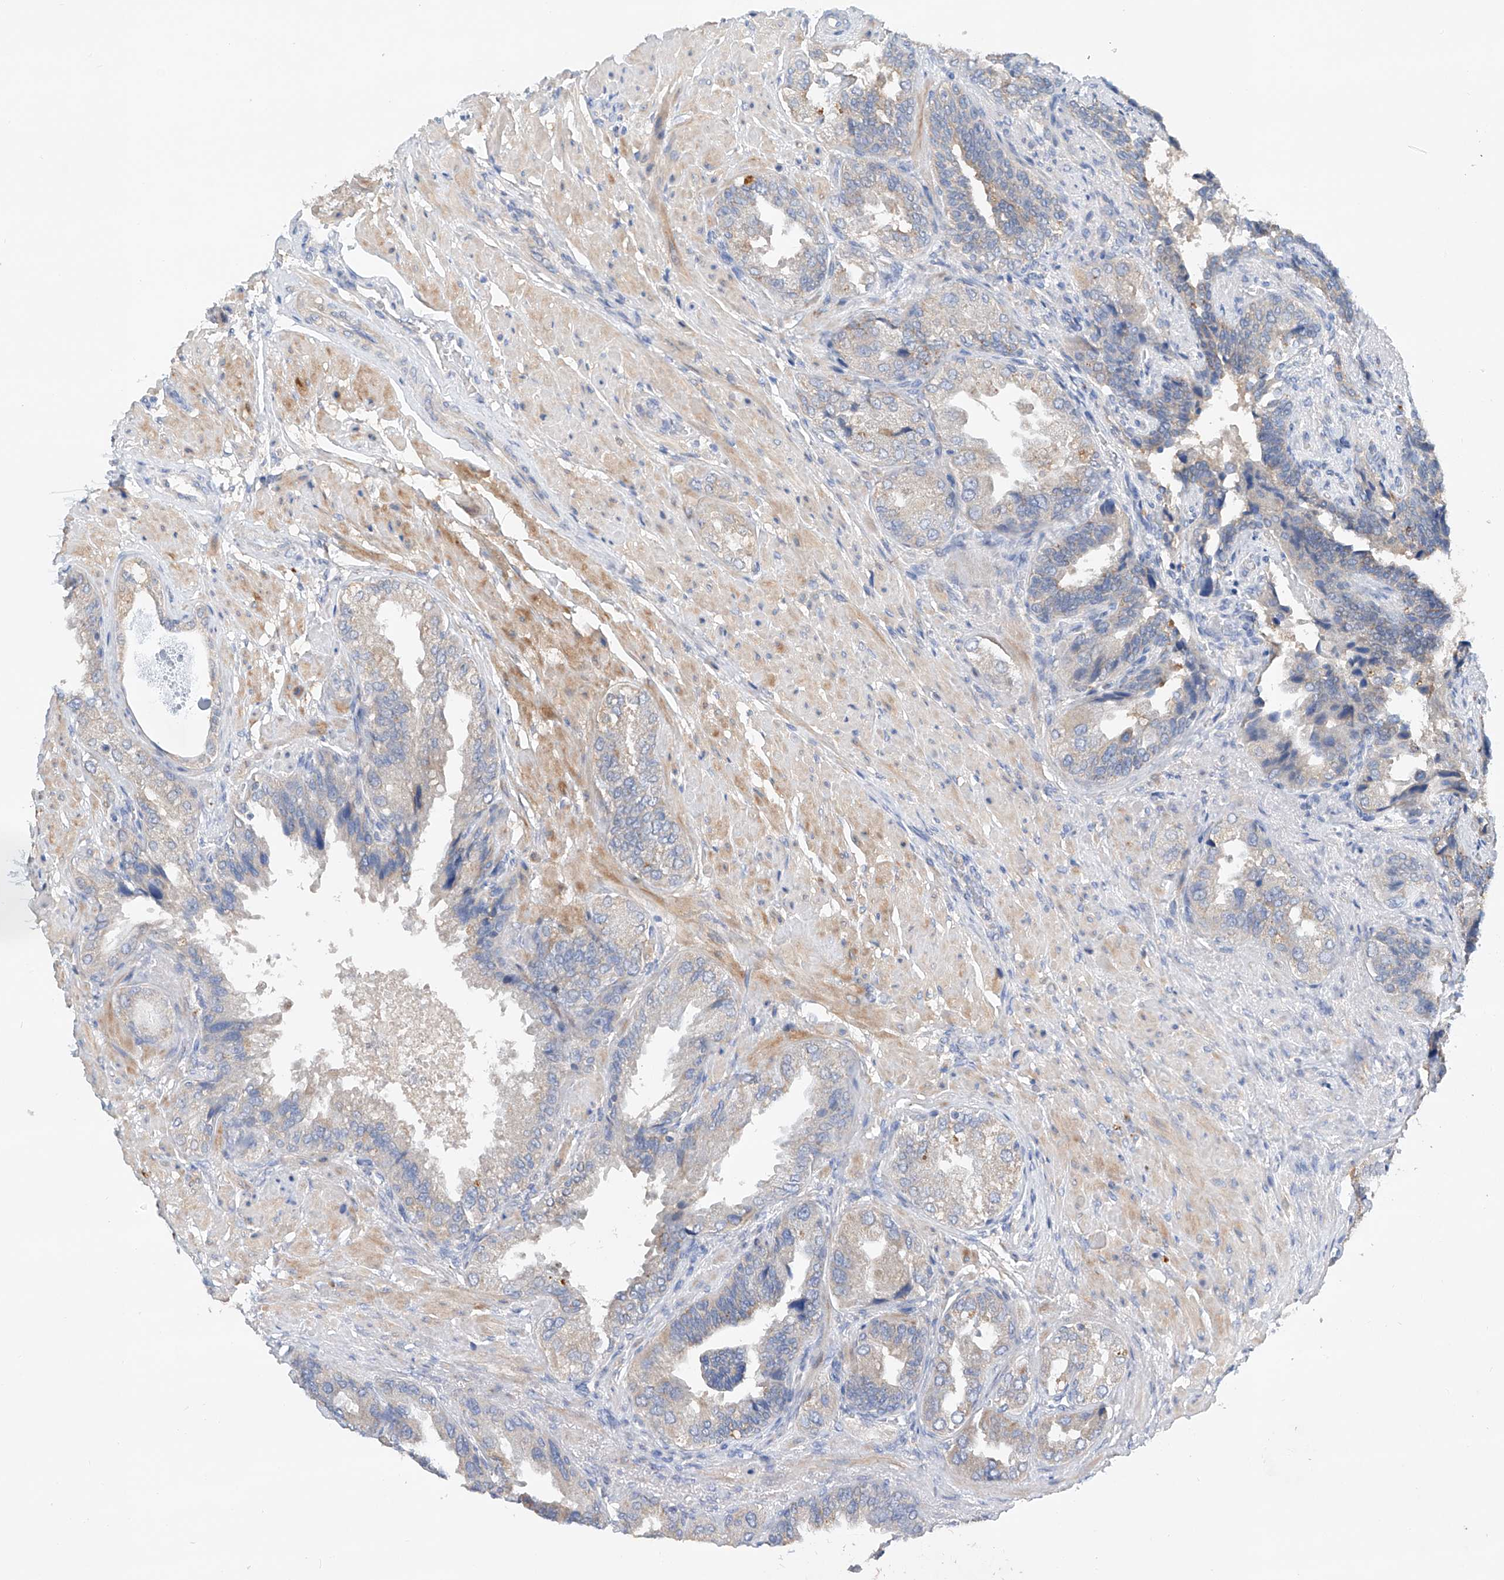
{"staining": {"intensity": "weak", "quantity": "25%-75%", "location": "cytoplasmic/membranous"}, "tissue": "seminal vesicle", "cell_type": "Glandular cells", "image_type": "normal", "snomed": [{"axis": "morphology", "description": "Normal tissue, NOS"}, {"axis": "topography", "description": "Seminal veicle"}, {"axis": "topography", "description": "Peripheral nerve tissue"}], "caption": "Normal seminal vesicle reveals weak cytoplasmic/membranous staining in approximately 25%-75% of glandular cells (DAB (3,3'-diaminobenzidine) IHC with brightfield microscopy, high magnification)..", "gene": "GPC4", "patient": {"sex": "male", "age": 63}}